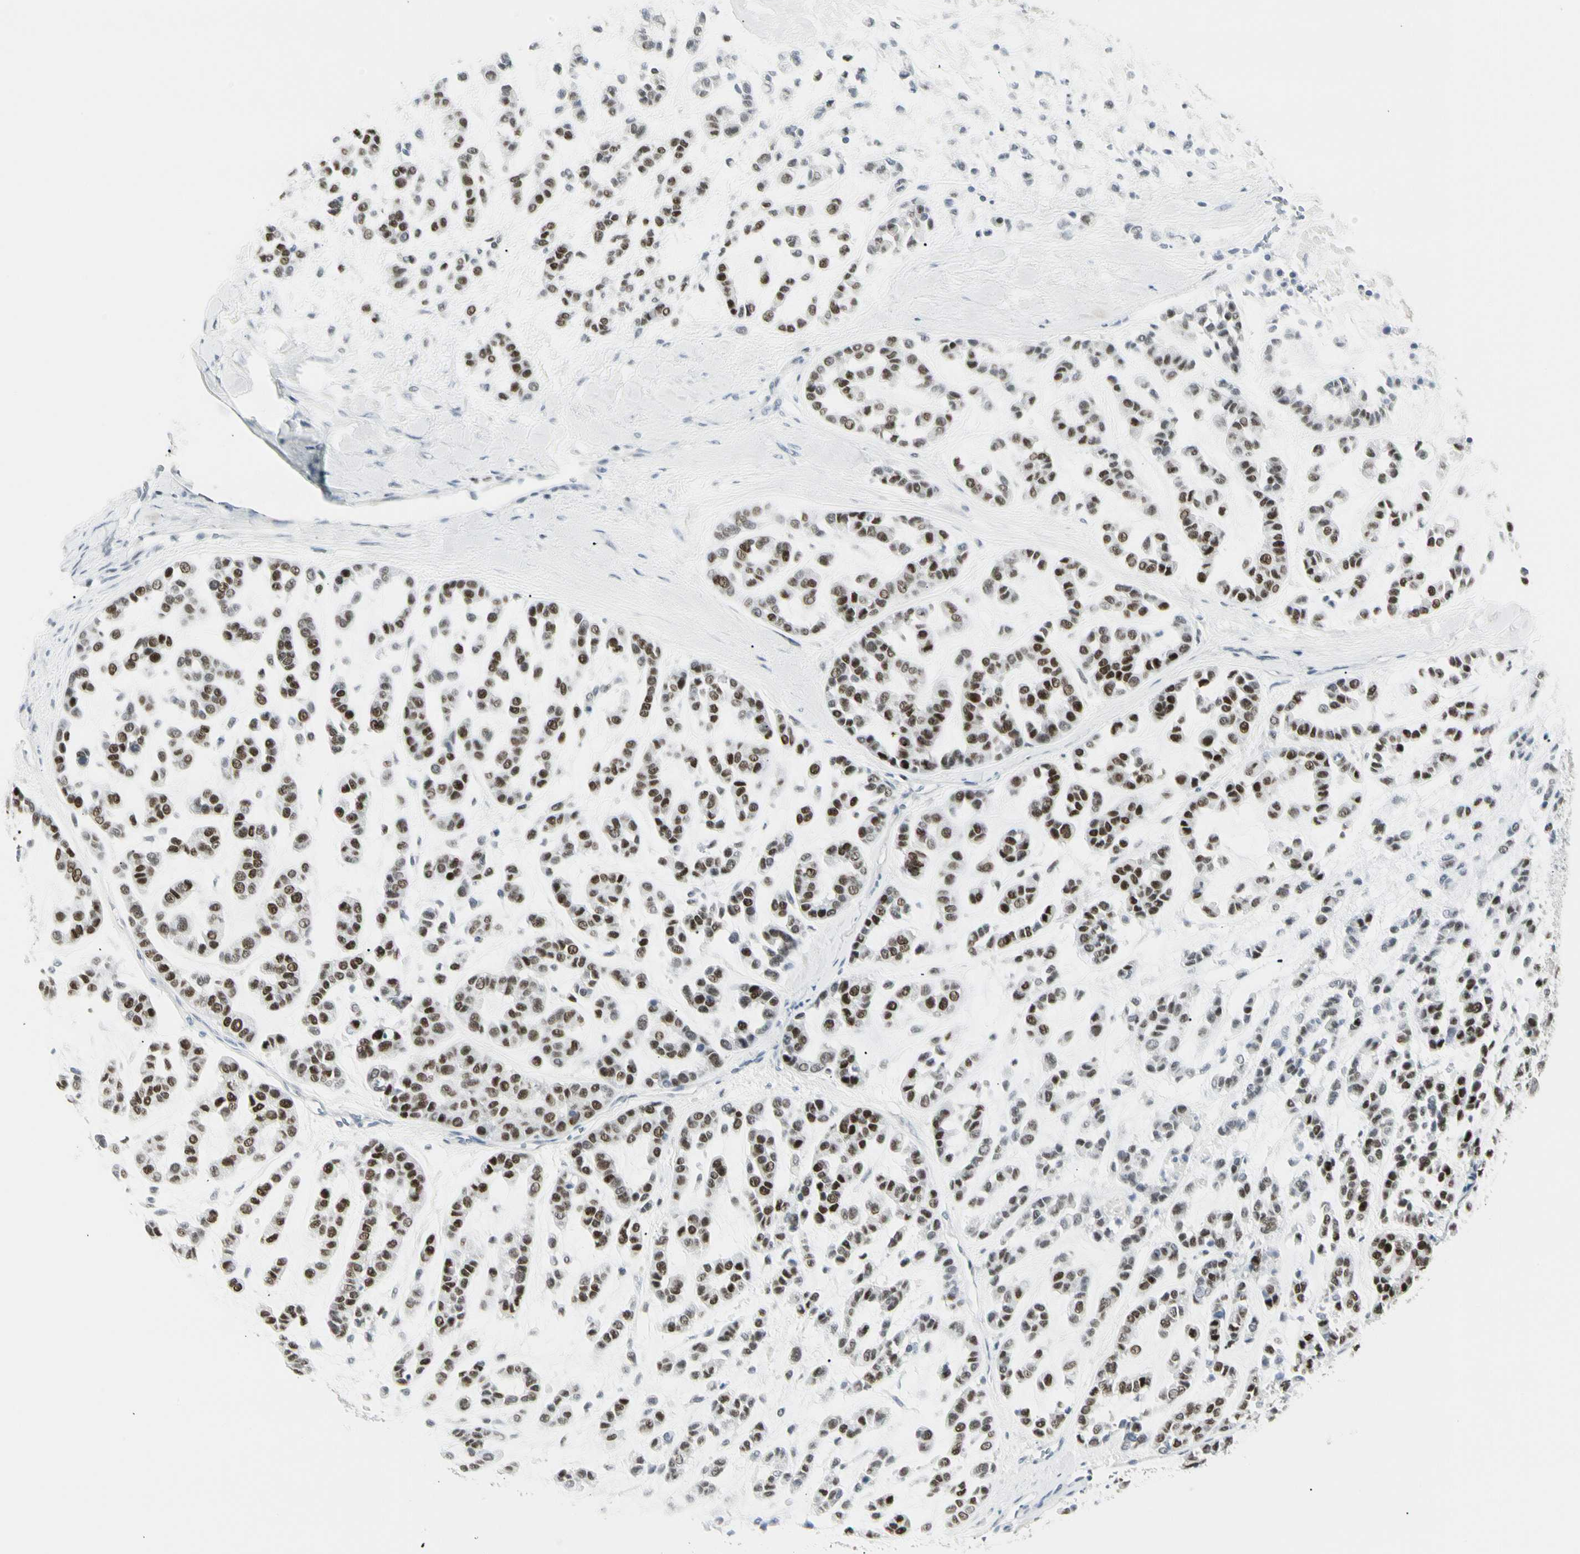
{"staining": {"intensity": "moderate", "quantity": ">75%", "location": "nuclear"}, "tissue": "head and neck cancer", "cell_type": "Tumor cells", "image_type": "cancer", "snomed": [{"axis": "morphology", "description": "Adenocarcinoma, NOS"}, {"axis": "morphology", "description": "Adenoma, NOS"}, {"axis": "topography", "description": "Head-Neck"}], "caption": "Human head and neck adenoma stained for a protein (brown) reveals moderate nuclear positive positivity in approximately >75% of tumor cells.", "gene": "ZBTB7B", "patient": {"sex": "female", "age": 55}}